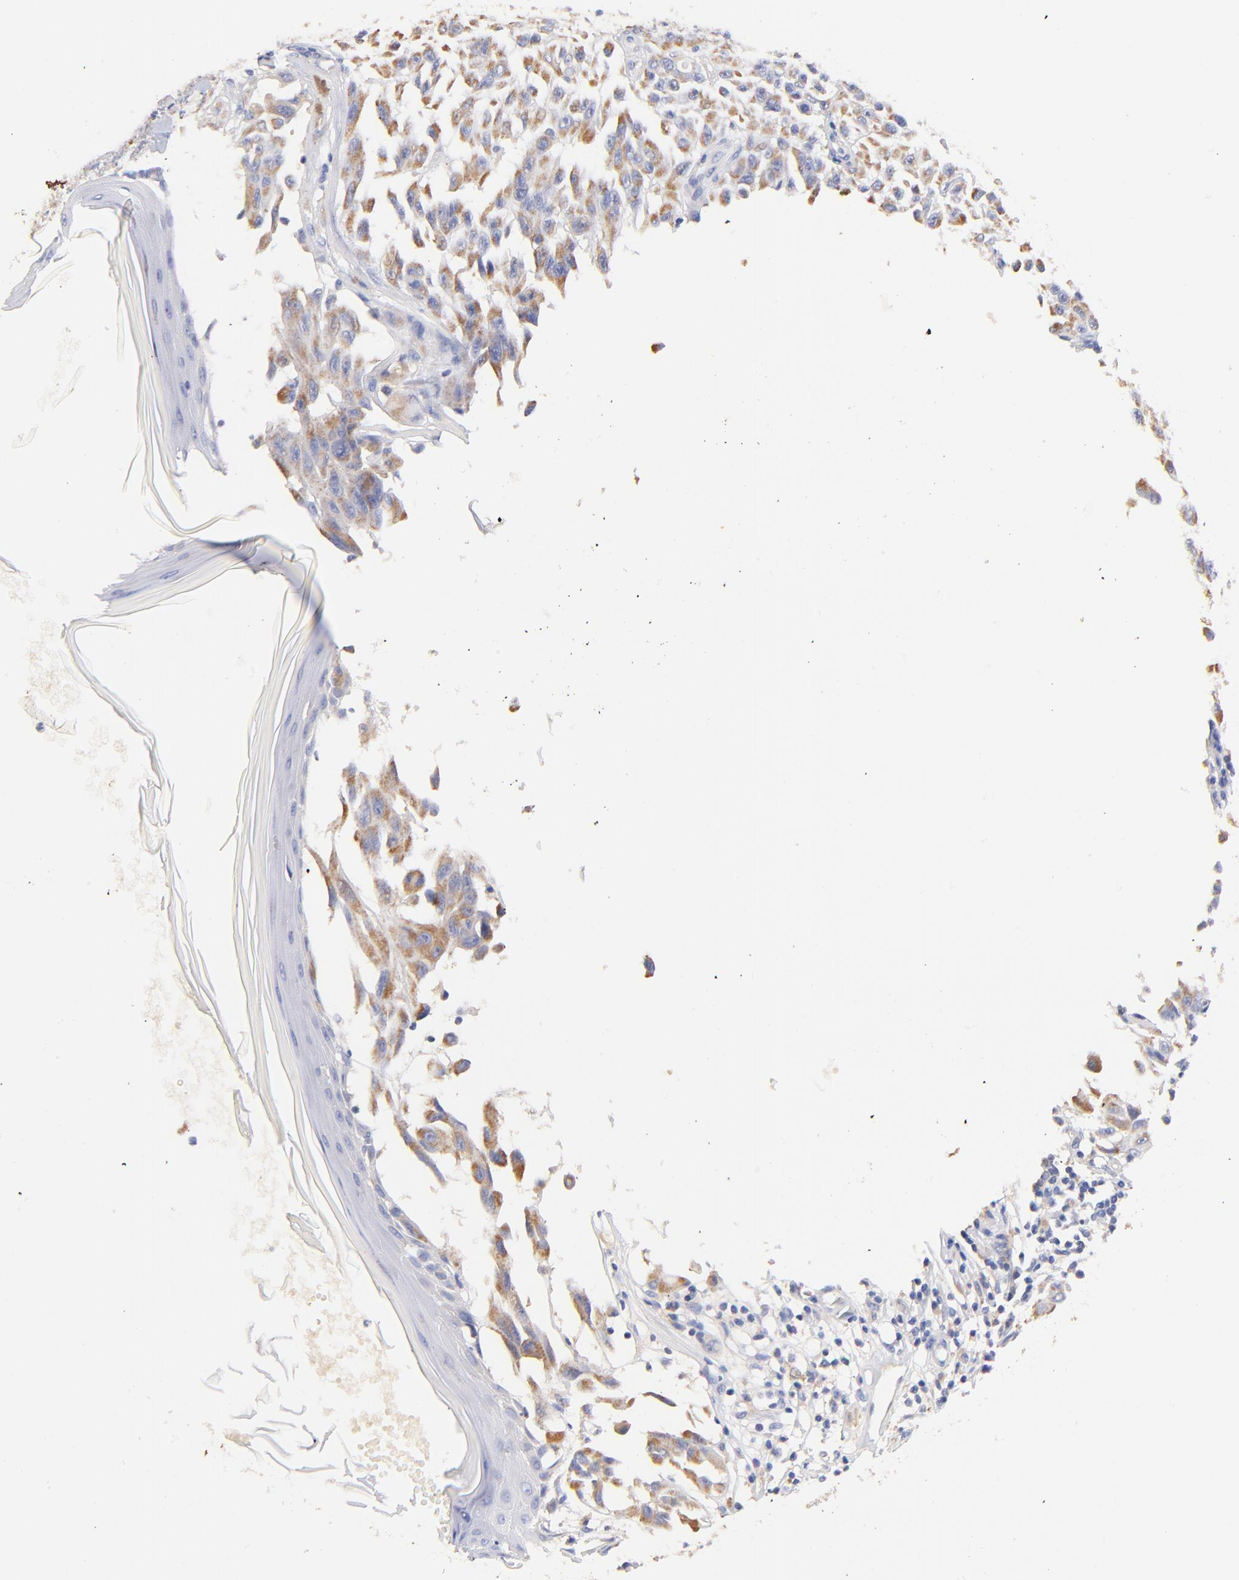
{"staining": {"intensity": "weak", "quantity": ">75%", "location": "cytoplasmic/membranous"}, "tissue": "melanoma", "cell_type": "Tumor cells", "image_type": "cancer", "snomed": [{"axis": "morphology", "description": "Malignant melanoma, NOS"}, {"axis": "topography", "description": "Skin"}], "caption": "An IHC photomicrograph of tumor tissue is shown. Protein staining in brown shows weak cytoplasmic/membranous positivity in melanoma within tumor cells. (DAB (3,3'-diaminobenzidine) IHC, brown staining for protein, blue staining for nuclei).", "gene": "IGLV7-43", "patient": {"sex": "male", "age": 30}}